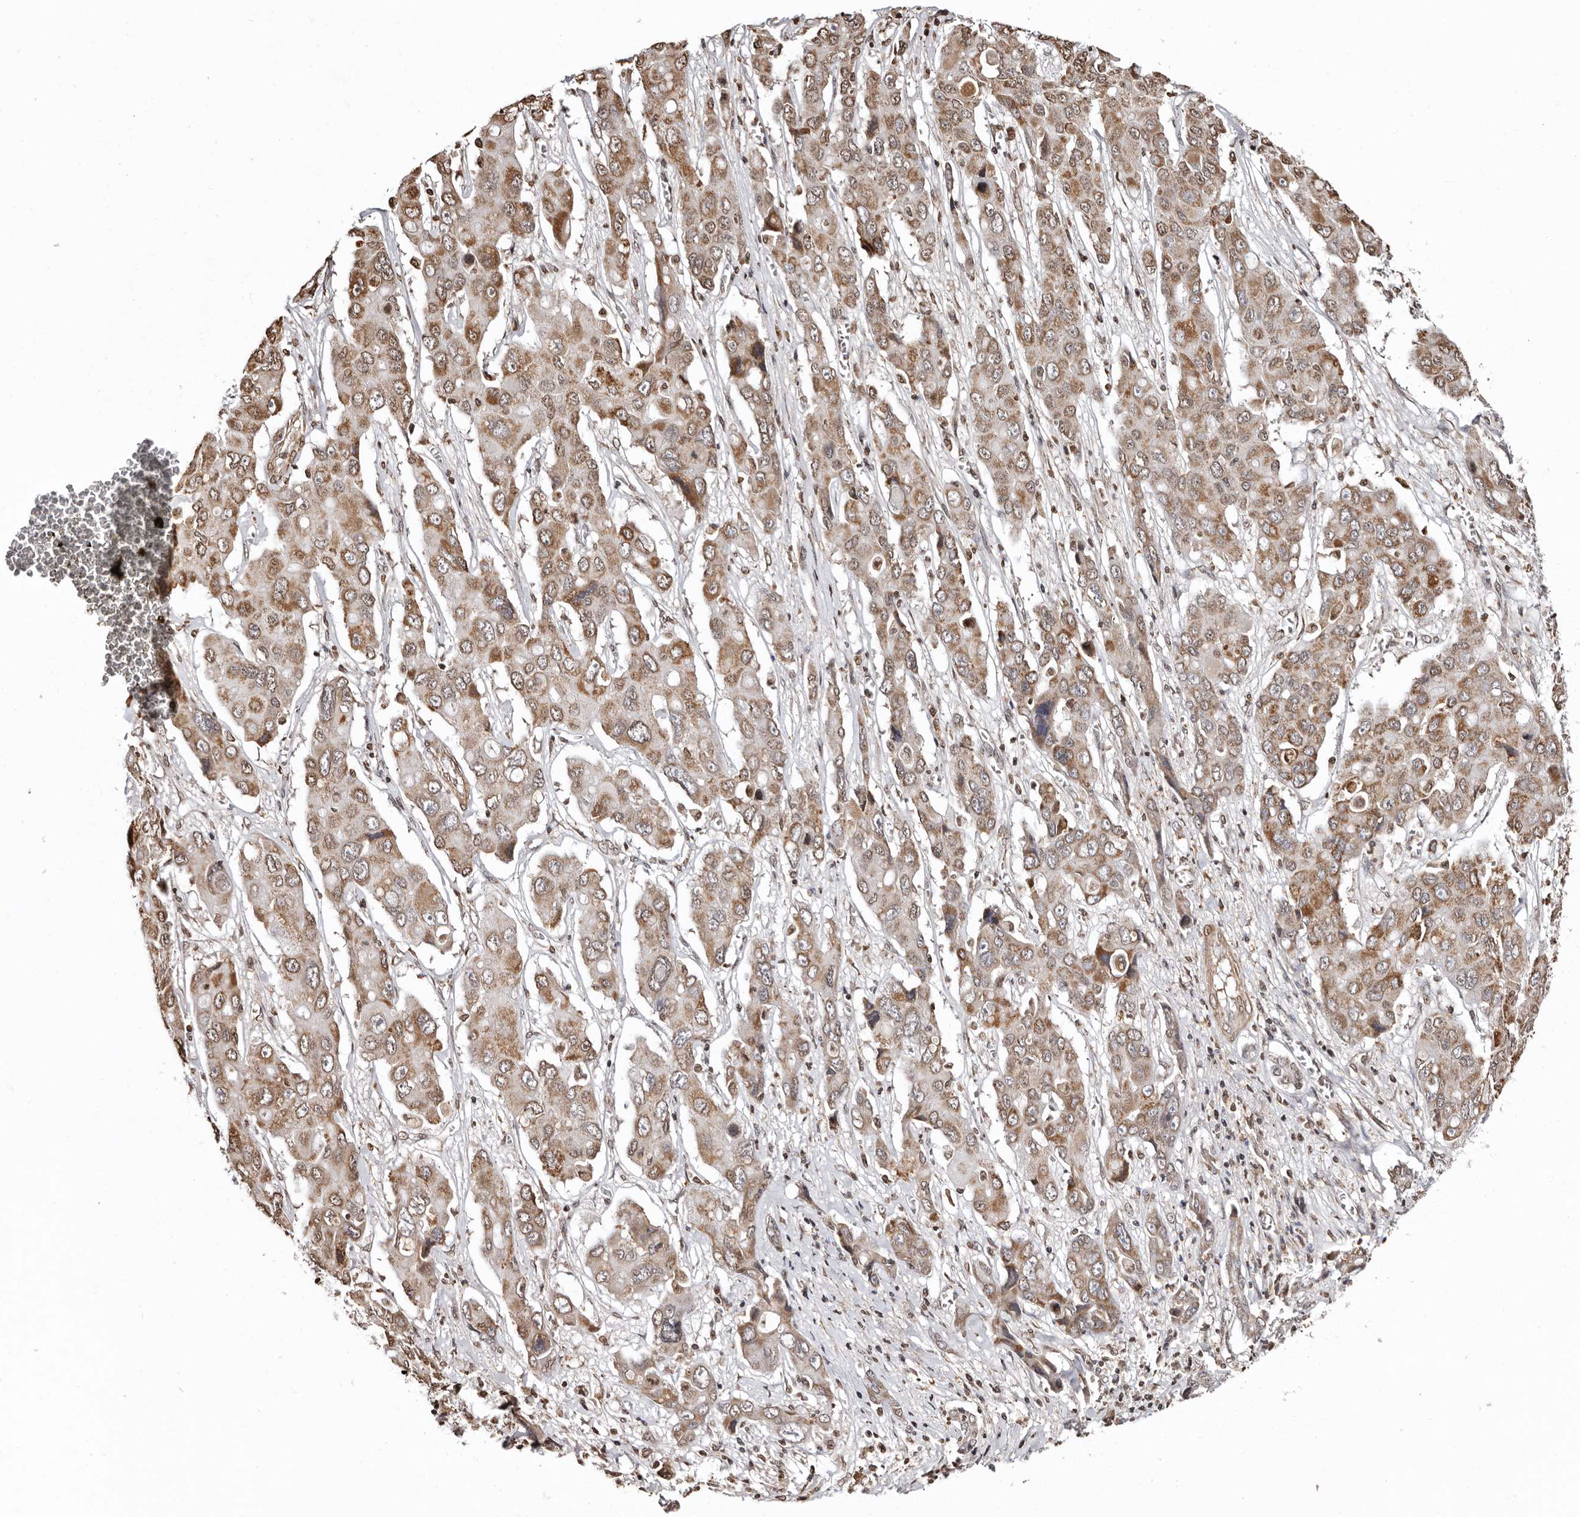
{"staining": {"intensity": "moderate", "quantity": ">75%", "location": "cytoplasmic/membranous"}, "tissue": "liver cancer", "cell_type": "Tumor cells", "image_type": "cancer", "snomed": [{"axis": "morphology", "description": "Cholangiocarcinoma"}, {"axis": "topography", "description": "Liver"}], "caption": "Protein expression analysis of human liver cancer reveals moderate cytoplasmic/membranous staining in approximately >75% of tumor cells.", "gene": "CCDC190", "patient": {"sex": "male", "age": 67}}